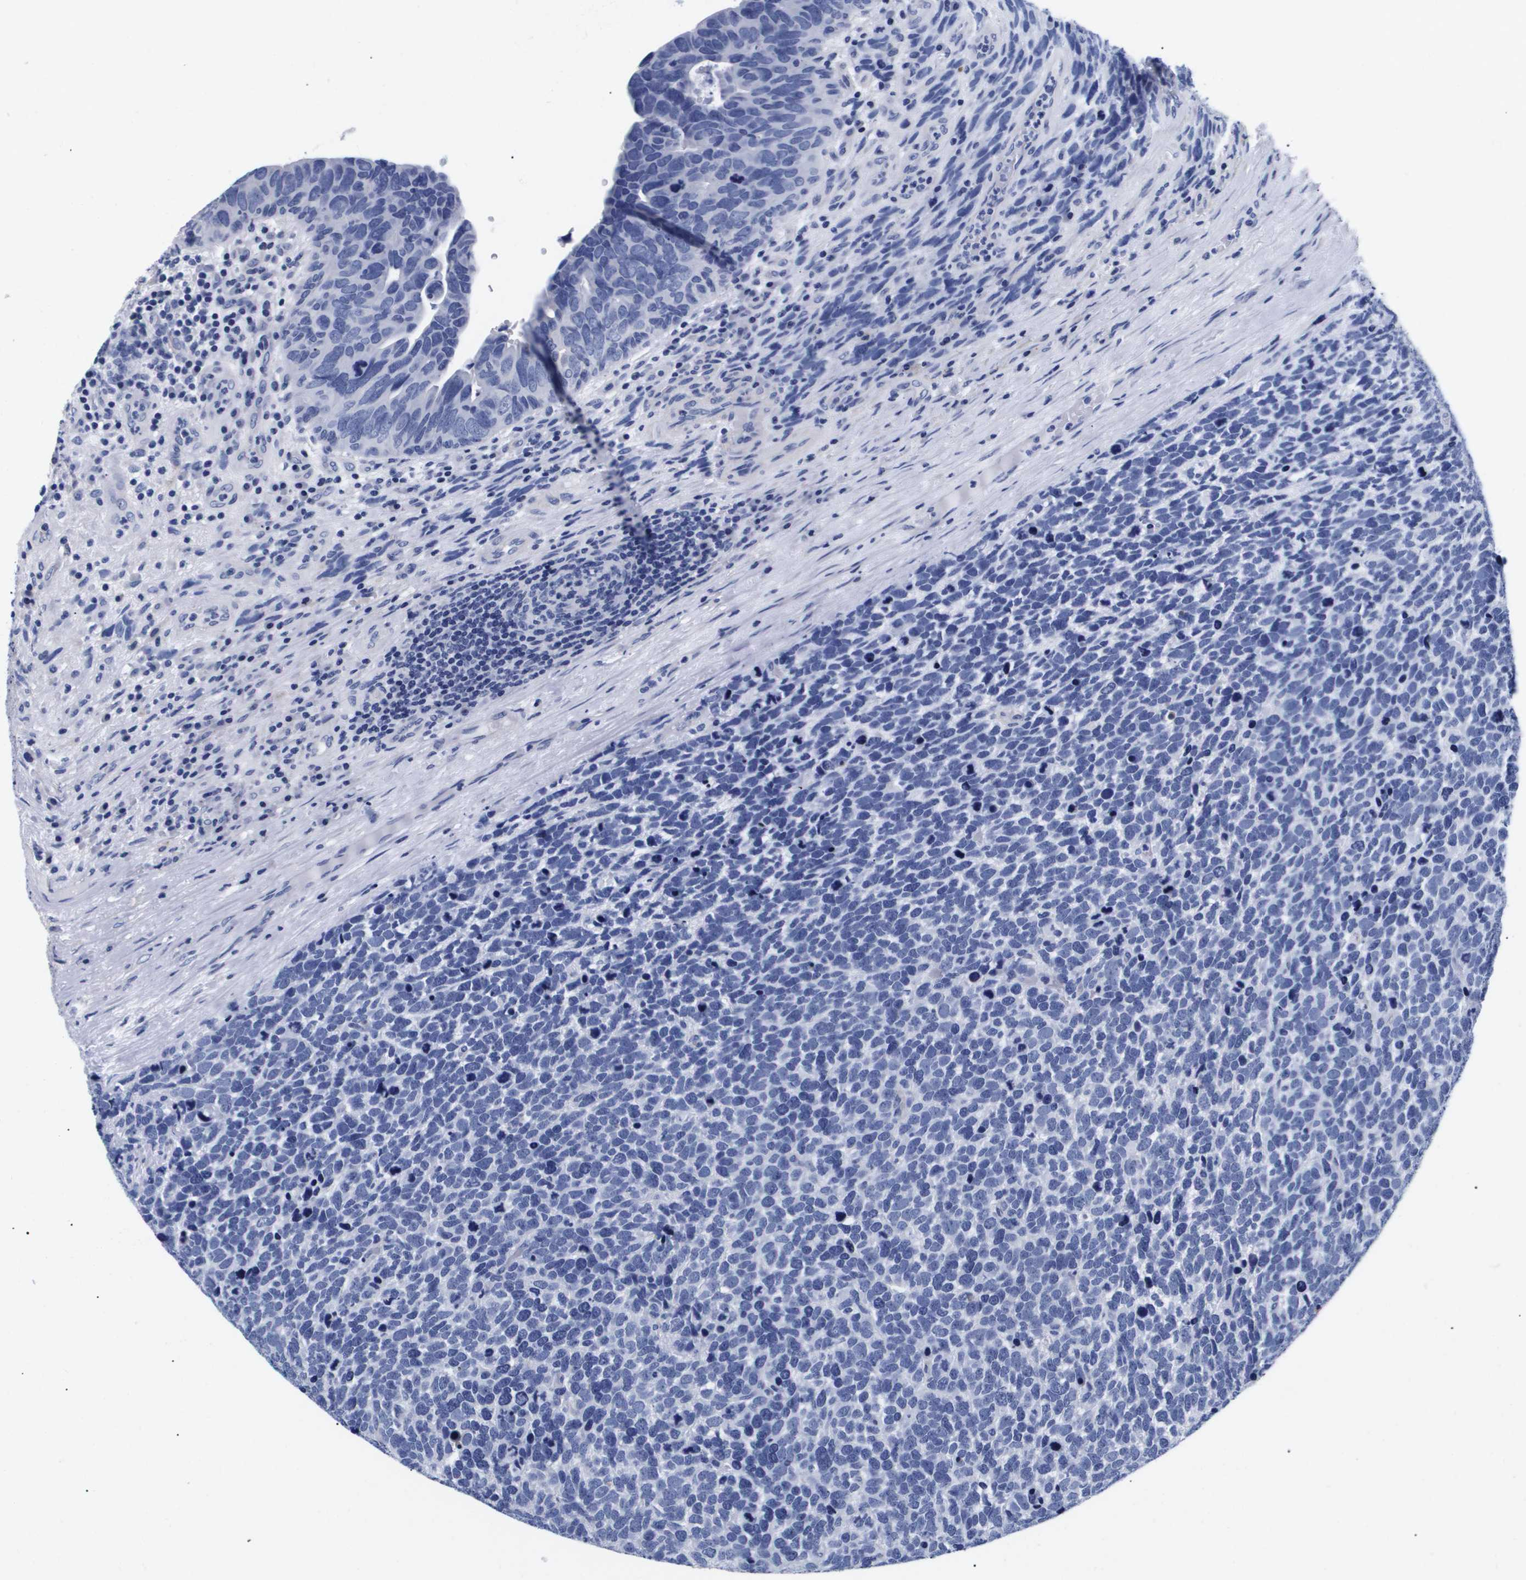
{"staining": {"intensity": "negative", "quantity": "none", "location": "none"}, "tissue": "urothelial cancer", "cell_type": "Tumor cells", "image_type": "cancer", "snomed": [{"axis": "morphology", "description": "Urothelial carcinoma, High grade"}, {"axis": "topography", "description": "Urinary bladder"}], "caption": "Urothelial carcinoma (high-grade) was stained to show a protein in brown. There is no significant expression in tumor cells.", "gene": "ATP6V0A4", "patient": {"sex": "female", "age": 82}}